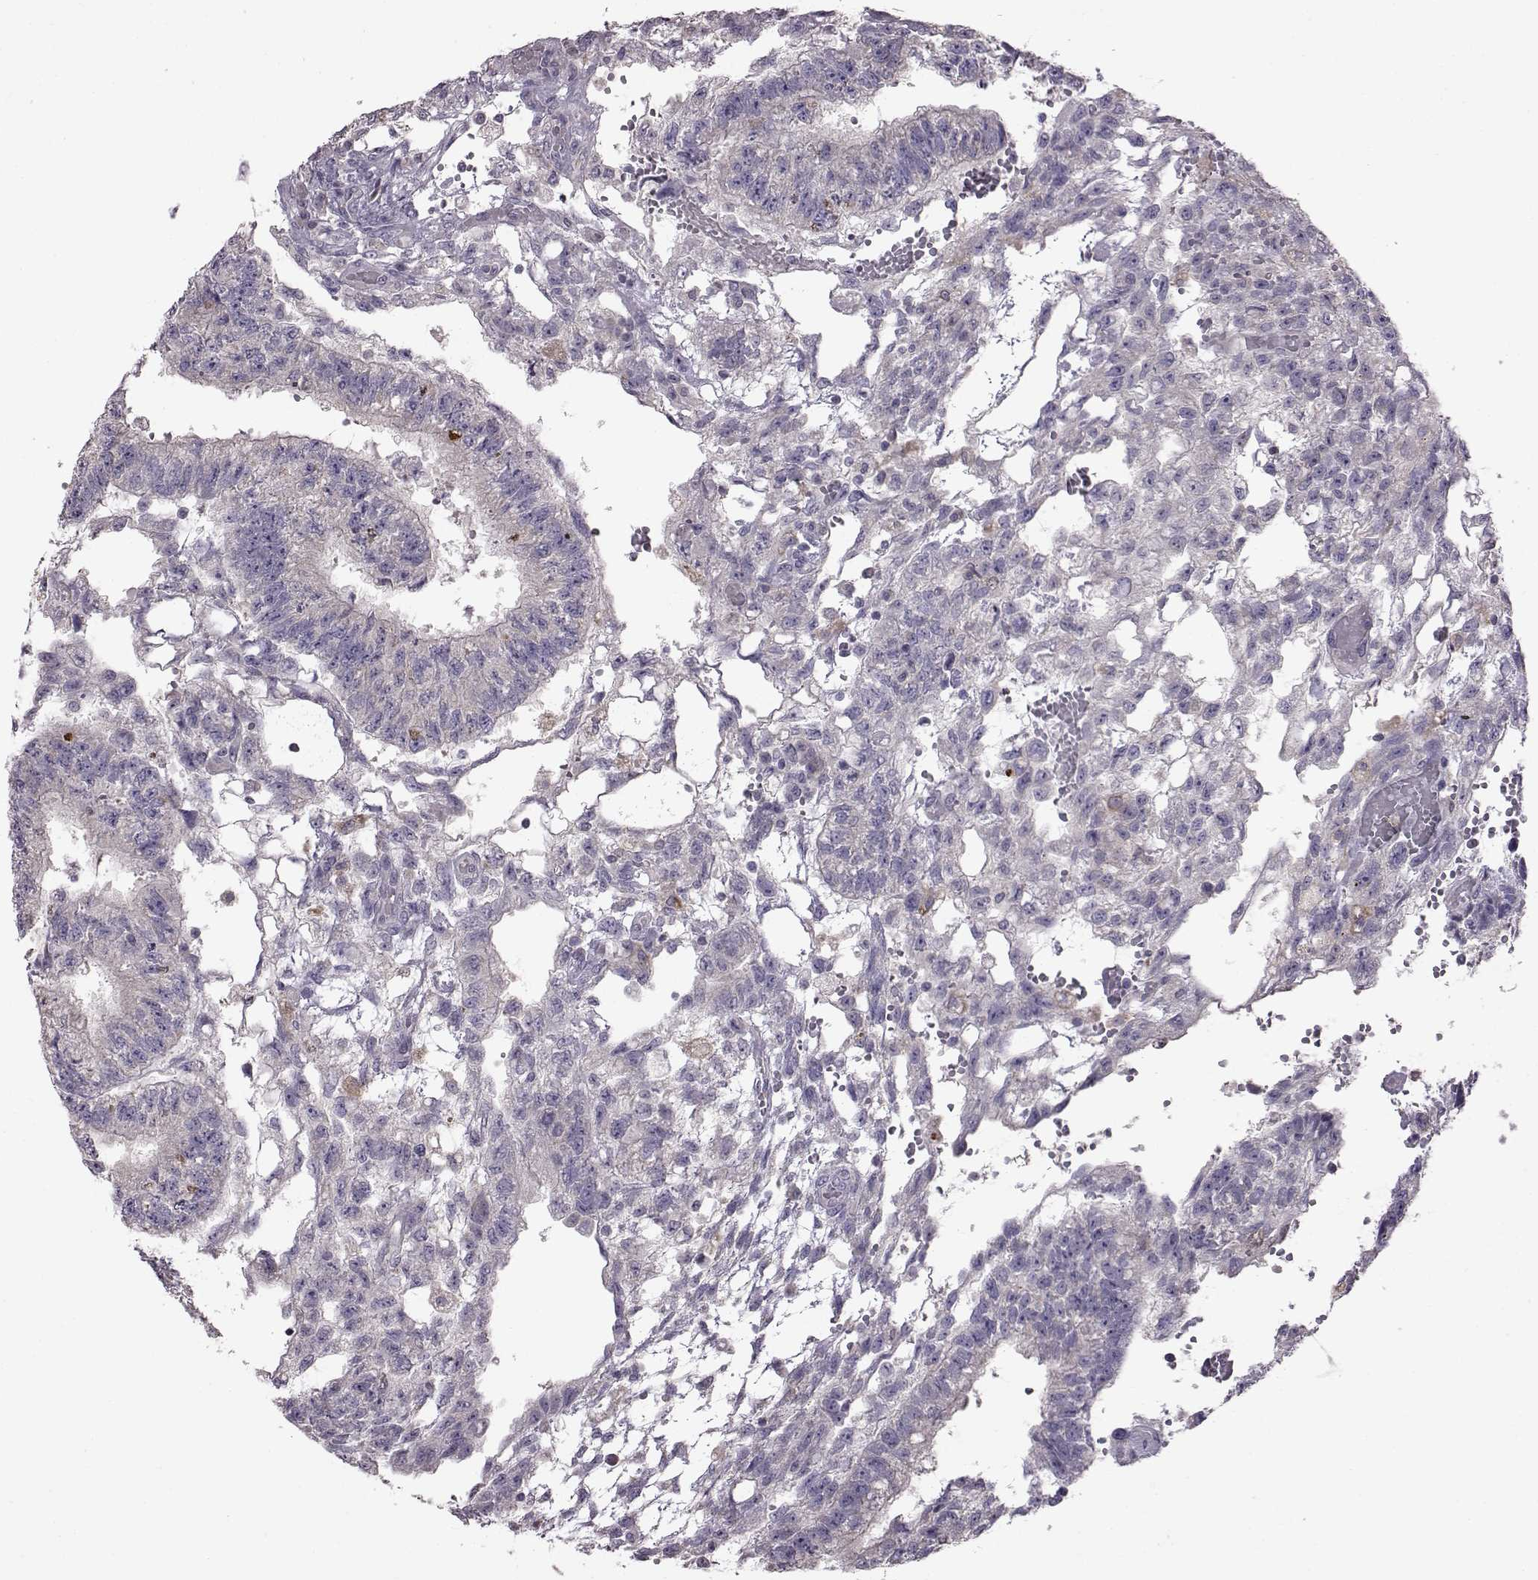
{"staining": {"intensity": "negative", "quantity": "none", "location": "none"}, "tissue": "testis cancer", "cell_type": "Tumor cells", "image_type": "cancer", "snomed": [{"axis": "morphology", "description": "Carcinoma, Embryonal, NOS"}, {"axis": "topography", "description": "Testis"}], "caption": "This is a micrograph of immunohistochemistry staining of testis embryonal carcinoma, which shows no positivity in tumor cells.", "gene": "ADGRG2", "patient": {"sex": "male", "age": 32}}